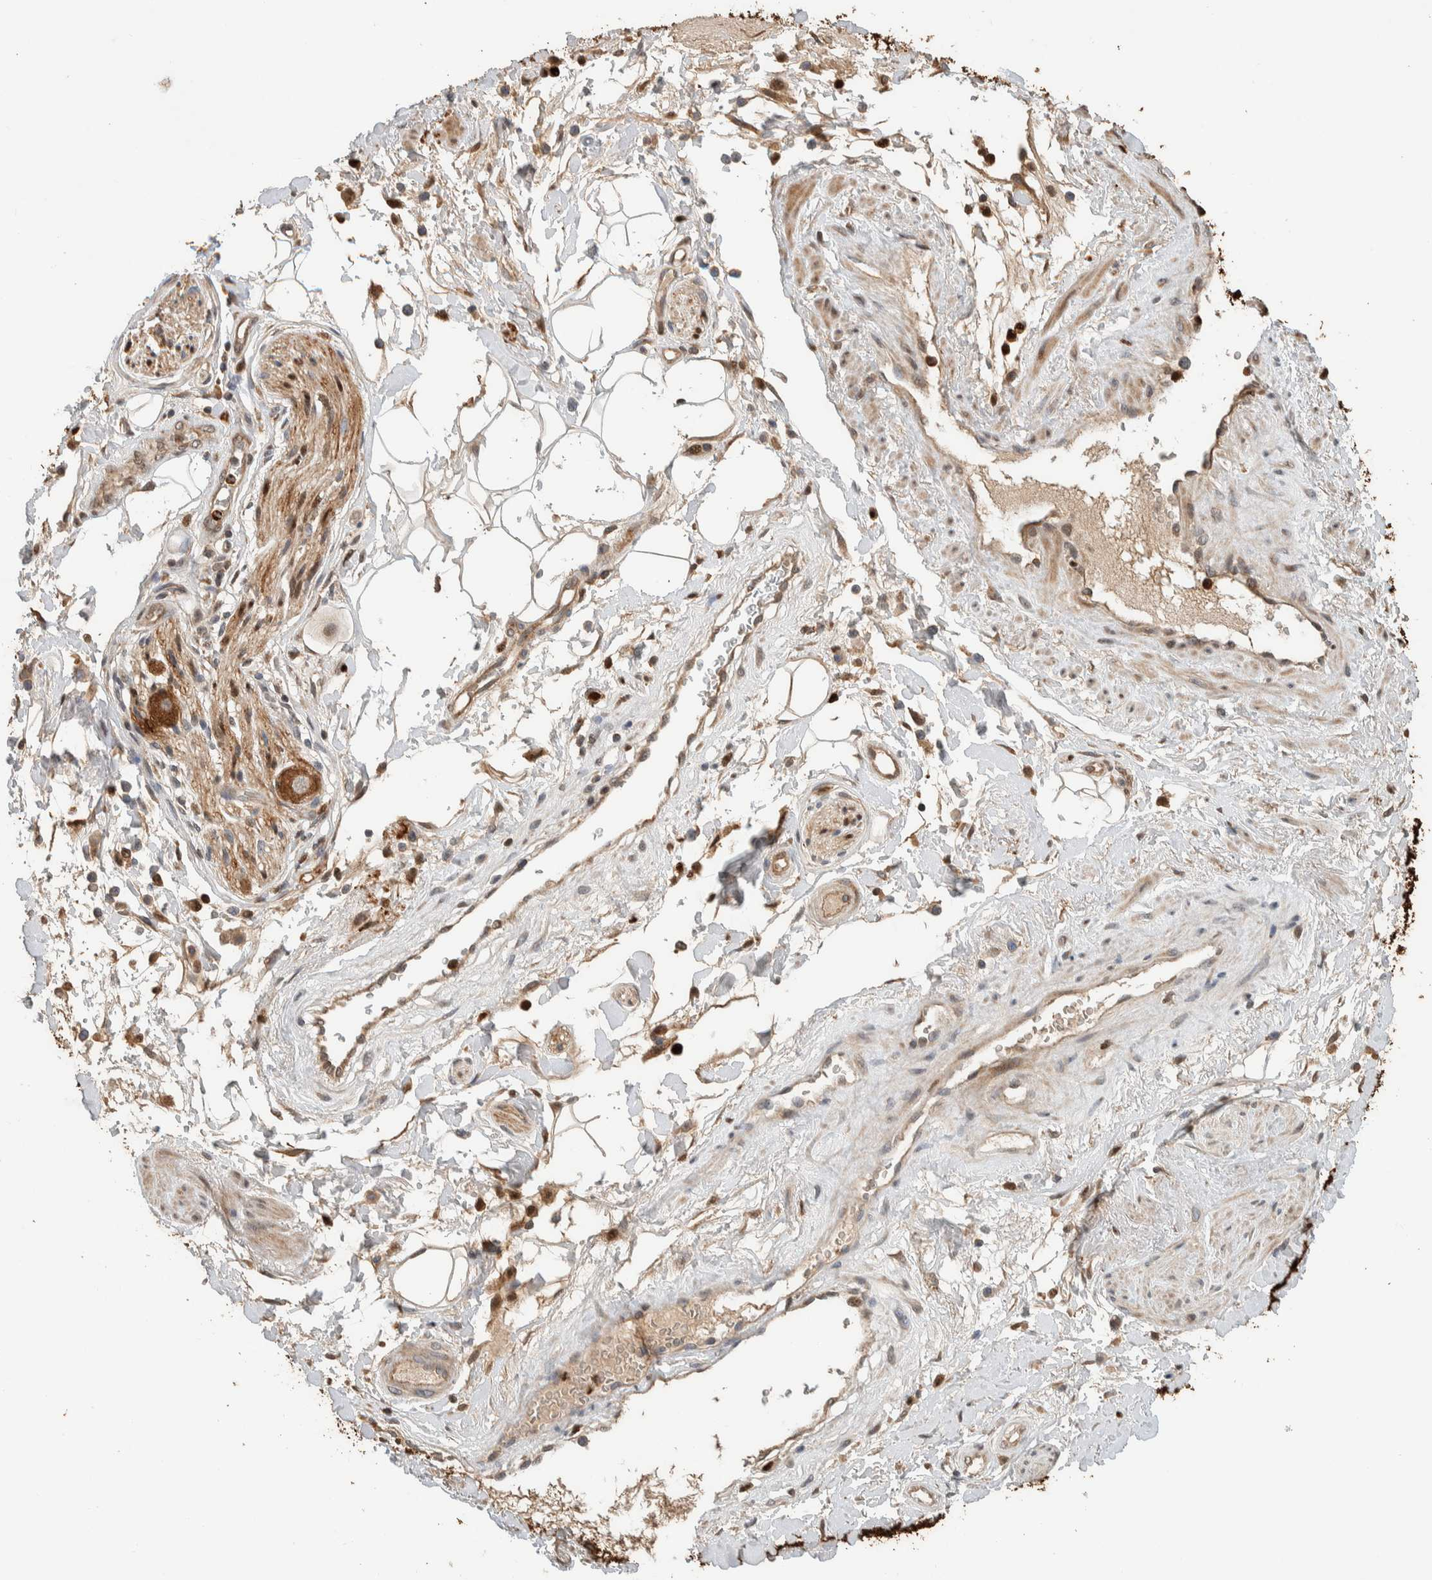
{"staining": {"intensity": "moderate", "quantity": "<25%", "location": "cytoplasmic/membranous"}, "tissue": "adipose tissue", "cell_type": "Adipocytes", "image_type": "normal", "snomed": [{"axis": "morphology", "description": "Normal tissue, NOS"}, {"axis": "topography", "description": "Soft tissue"}, {"axis": "topography", "description": "Peripheral nerve tissue"}], "caption": "High-power microscopy captured an immunohistochemistry (IHC) micrograph of benign adipose tissue, revealing moderate cytoplasmic/membranous positivity in approximately <25% of adipocytes.", "gene": "VPS53", "patient": {"sex": "female", "age": 71}}